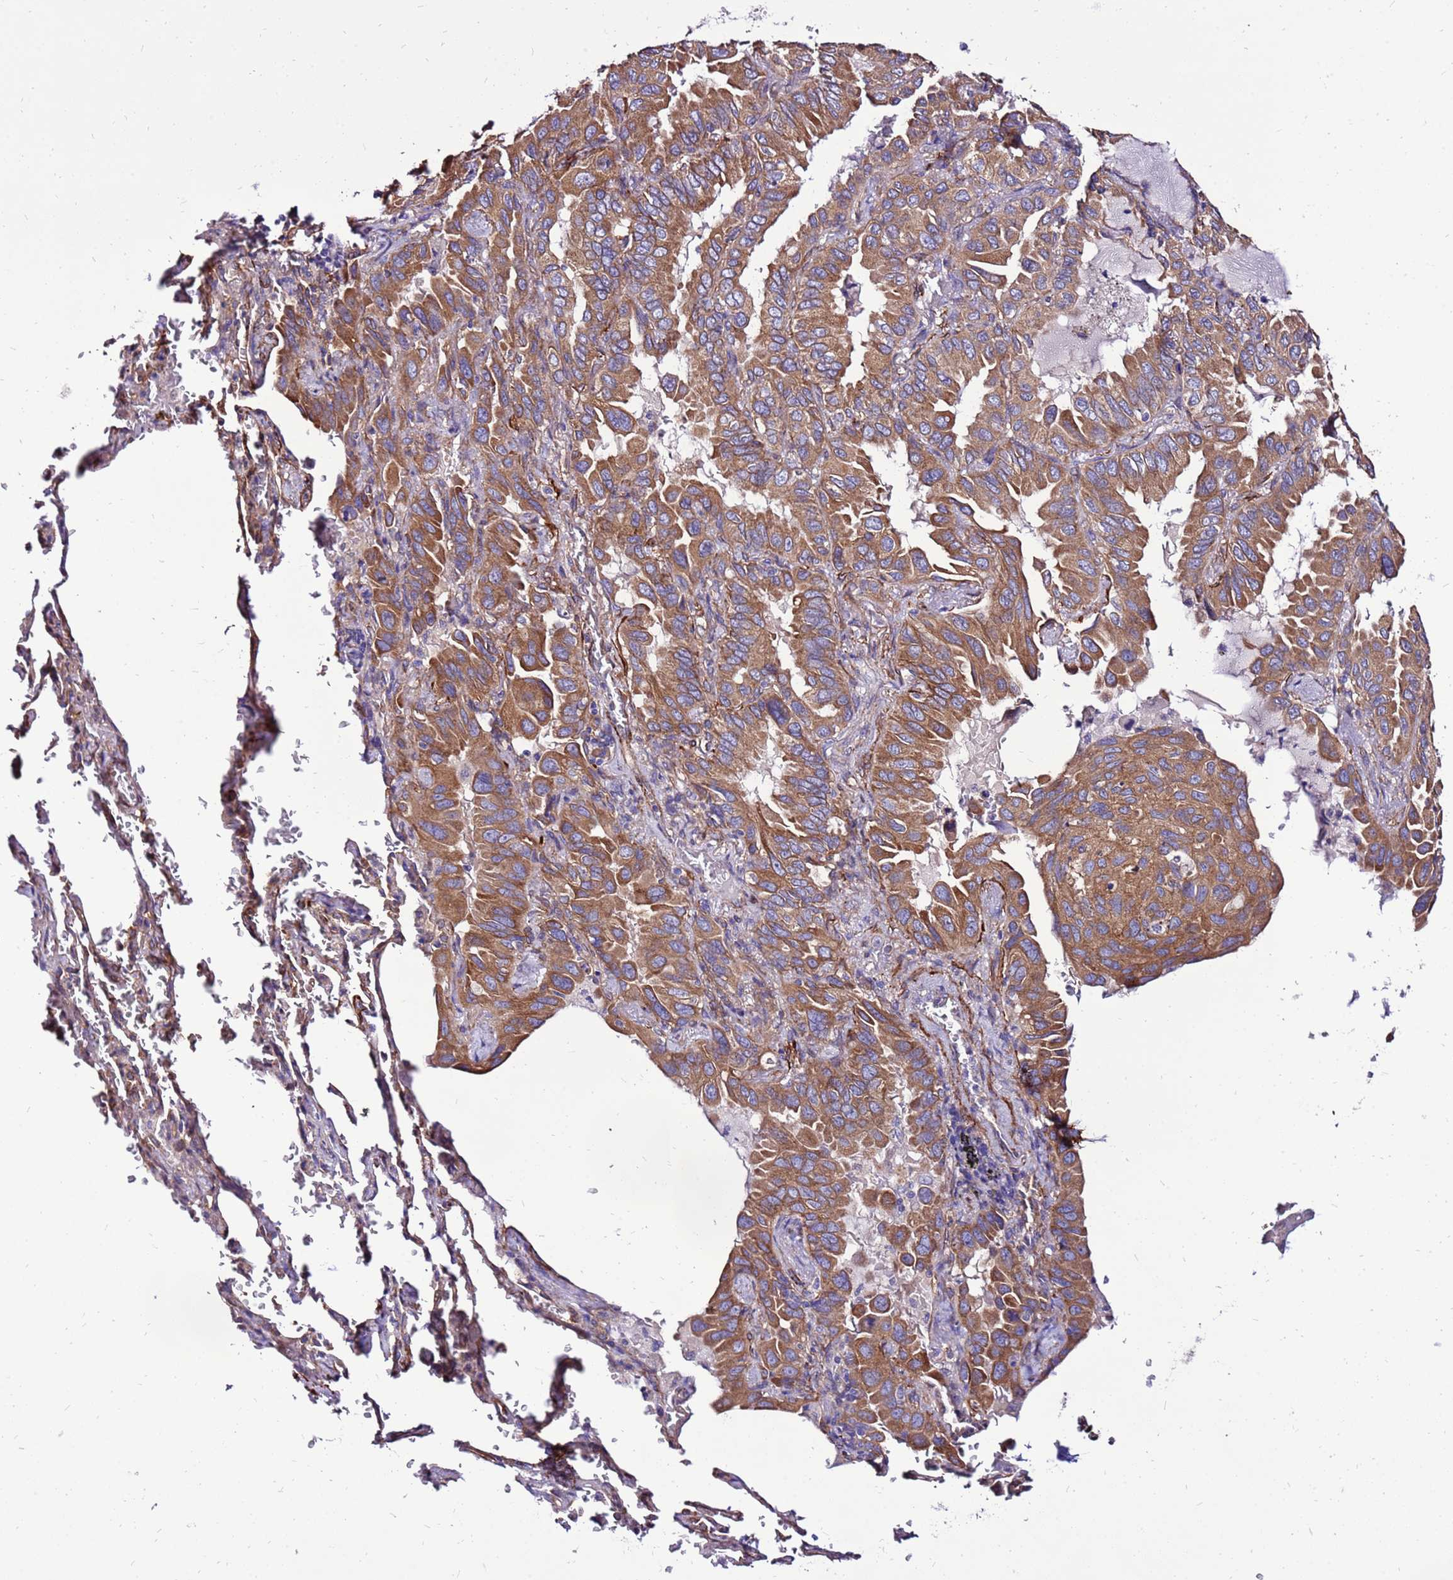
{"staining": {"intensity": "moderate", "quantity": ">75%", "location": "cytoplasmic/membranous"}, "tissue": "lung cancer", "cell_type": "Tumor cells", "image_type": "cancer", "snomed": [{"axis": "morphology", "description": "Adenocarcinoma, NOS"}, {"axis": "topography", "description": "Lung"}], "caption": "Approximately >75% of tumor cells in adenocarcinoma (lung) display moderate cytoplasmic/membranous protein positivity as visualized by brown immunohistochemical staining.", "gene": "EI24", "patient": {"sex": "male", "age": 64}}